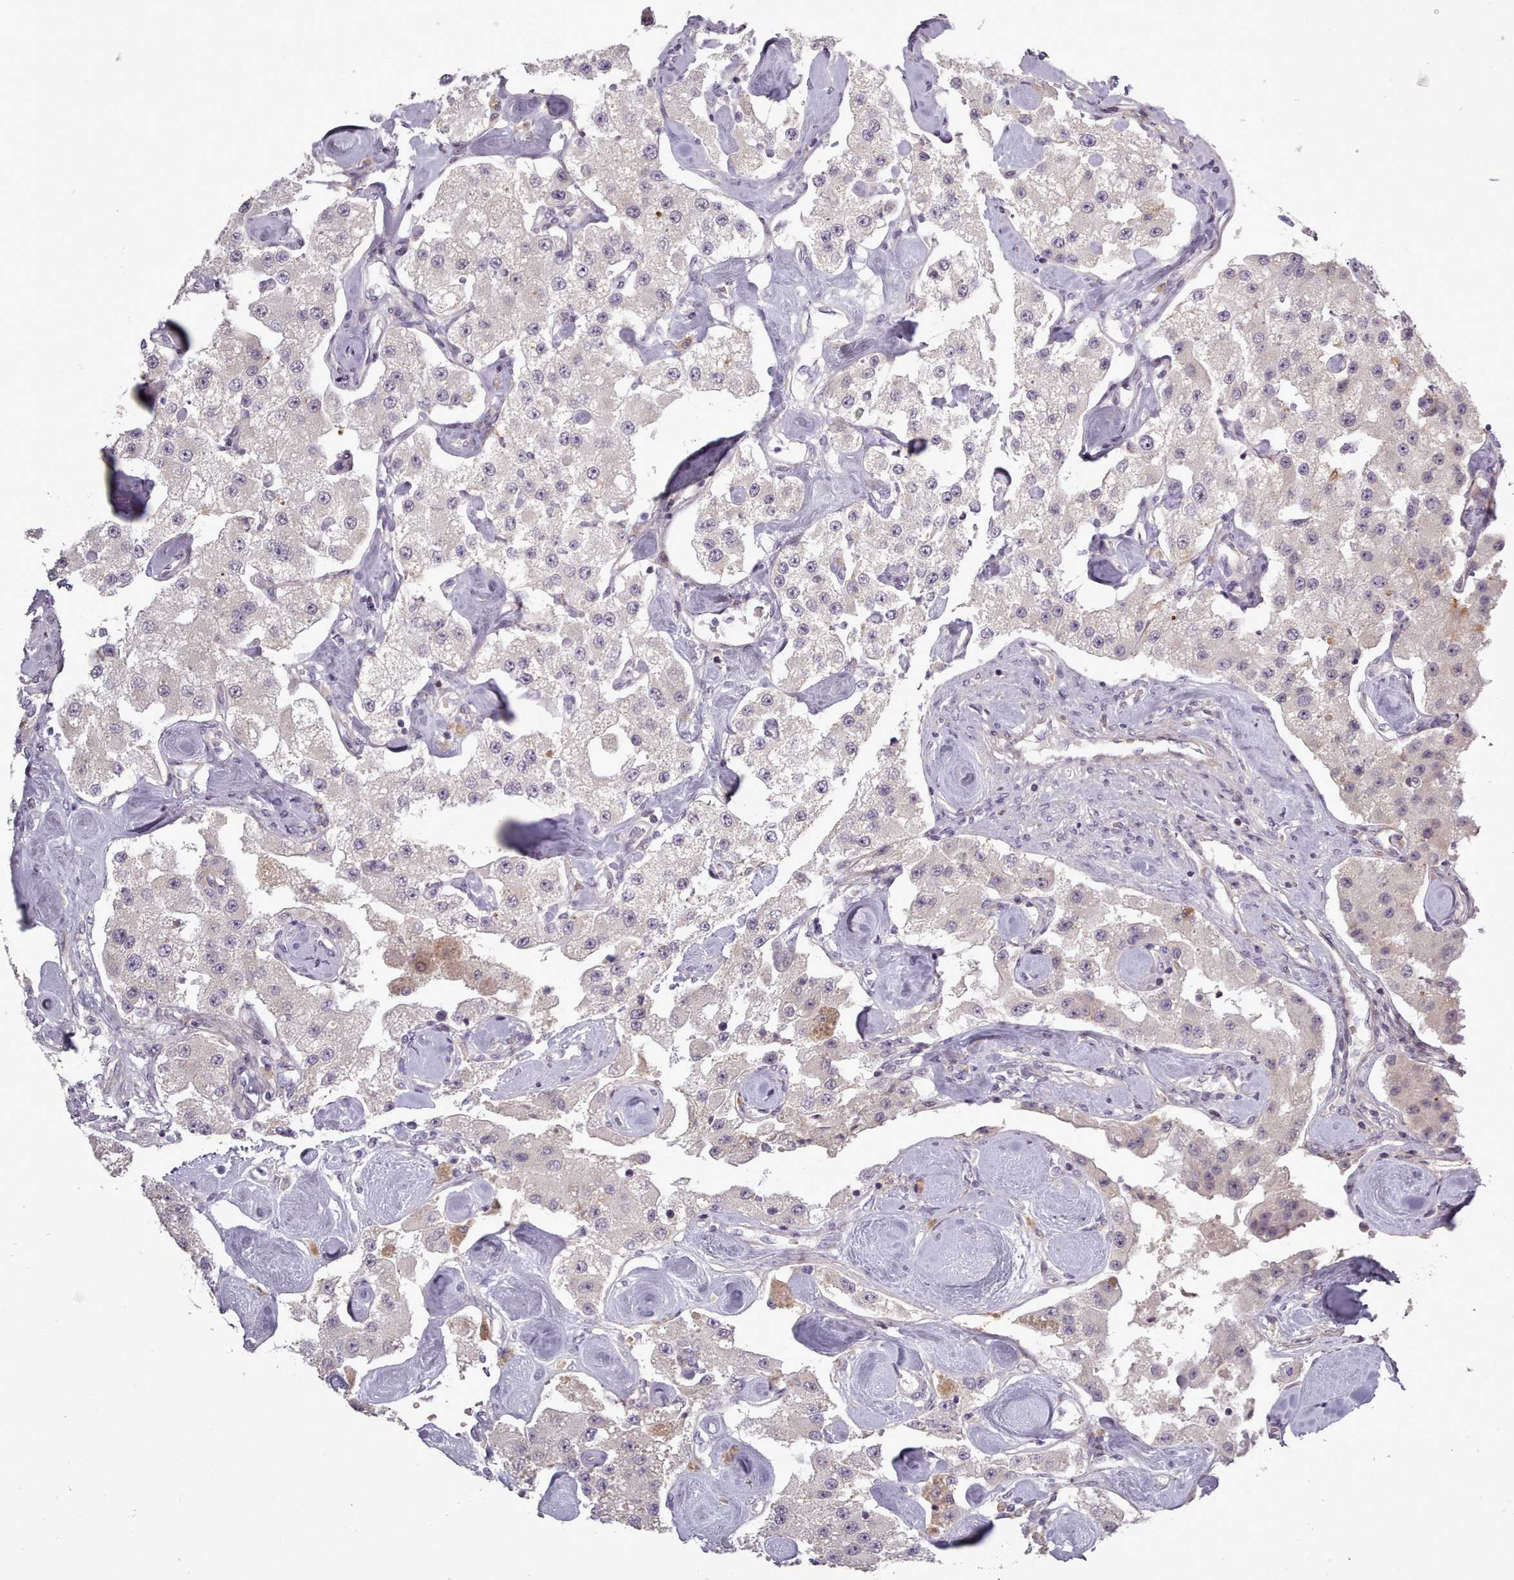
{"staining": {"intensity": "negative", "quantity": "none", "location": "none"}, "tissue": "carcinoid", "cell_type": "Tumor cells", "image_type": "cancer", "snomed": [{"axis": "morphology", "description": "Carcinoid, malignant, NOS"}, {"axis": "topography", "description": "Pancreas"}], "caption": "This micrograph is of carcinoid stained with immunohistochemistry (IHC) to label a protein in brown with the nuclei are counter-stained blue. There is no expression in tumor cells.", "gene": "LEFTY2", "patient": {"sex": "male", "age": 41}}